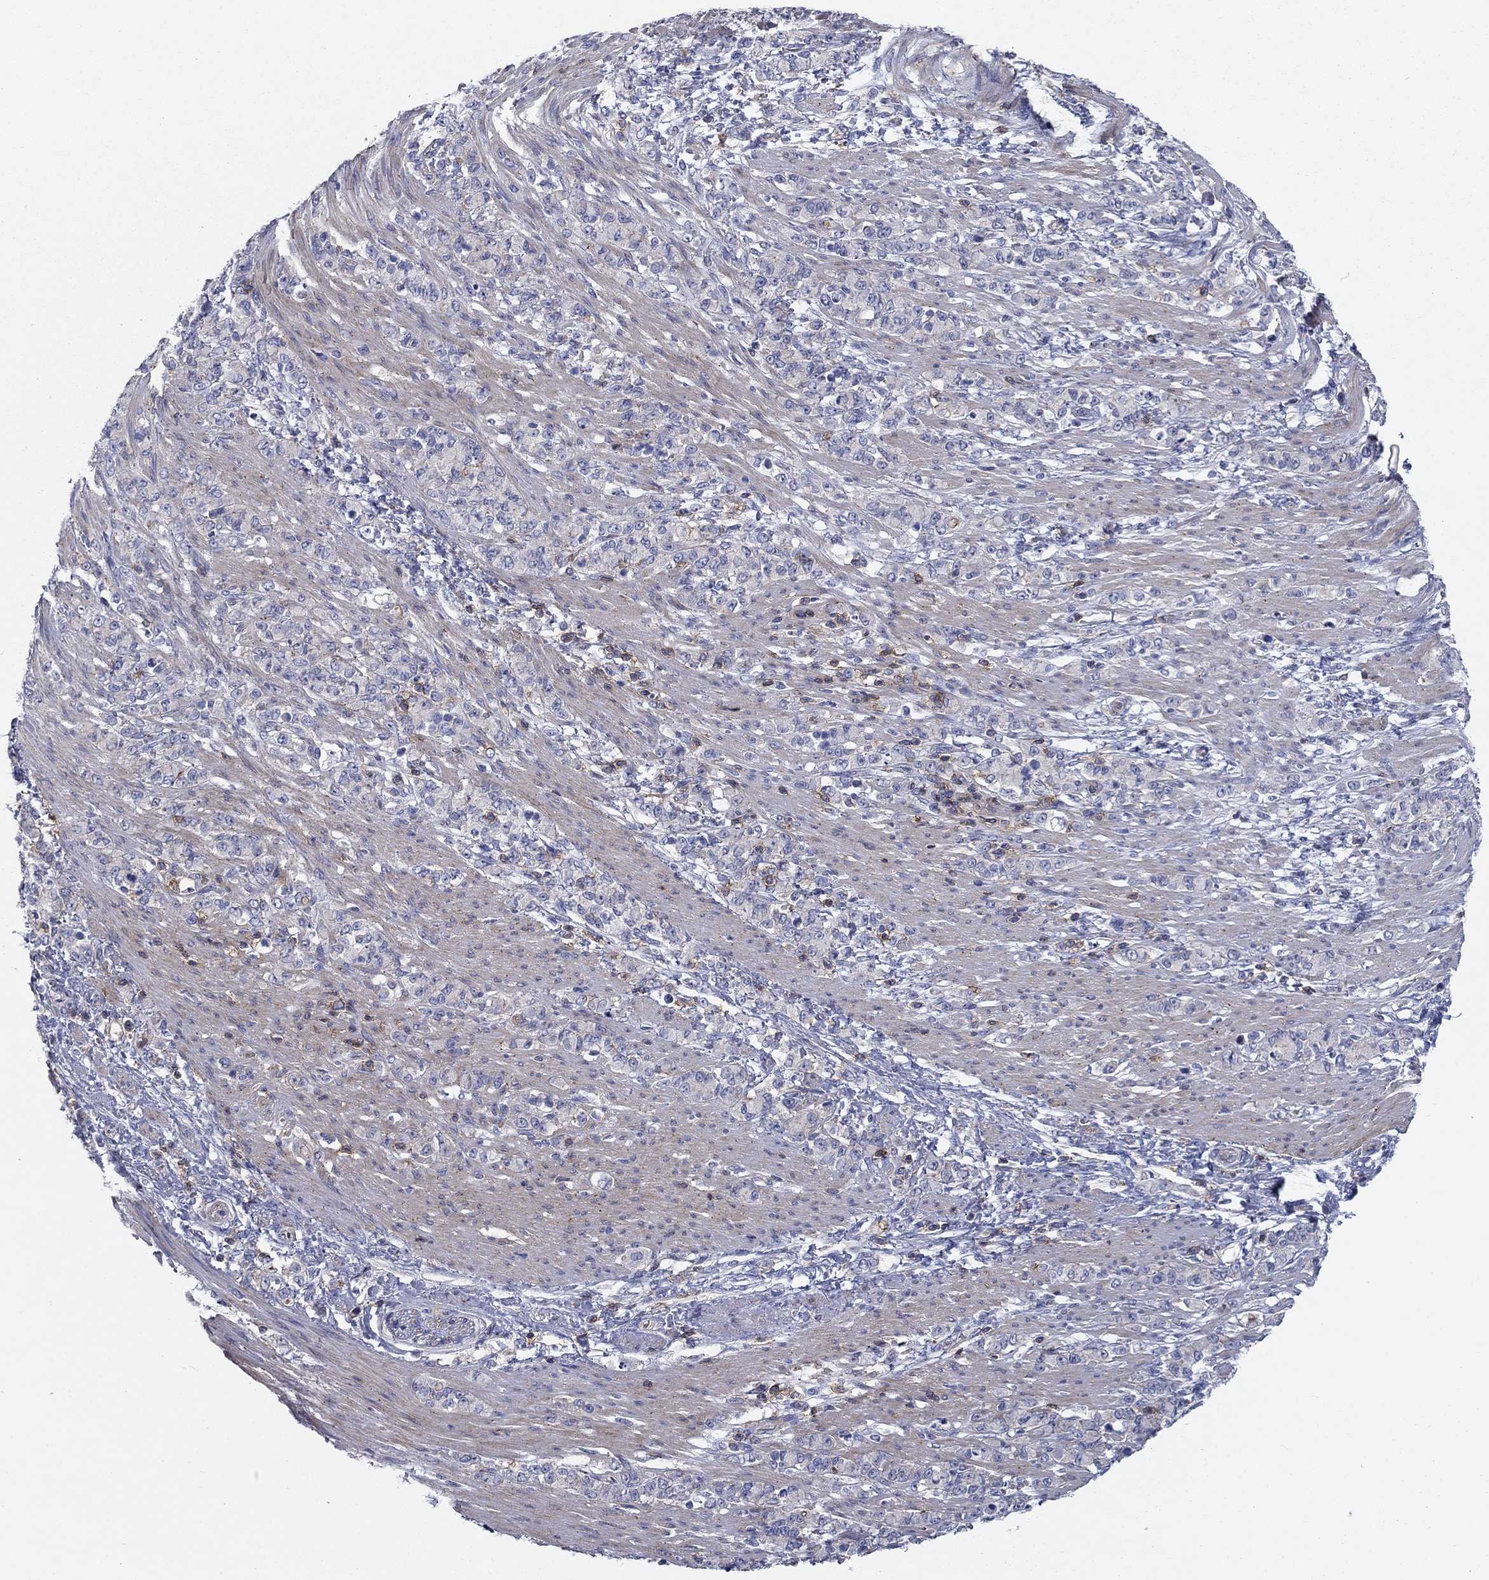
{"staining": {"intensity": "negative", "quantity": "none", "location": "none"}, "tissue": "stomach cancer", "cell_type": "Tumor cells", "image_type": "cancer", "snomed": [{"axis": "morphology", "description": "Normal tissue, NOS"}, {"axis": "morphology", "description": "Adenocarcinoma, NOS"}, {"axis": "topography", "description": "Stomach"}], "caption": "IHC of stomach adenocarcinoma displays no expression in tumor cells.", "gene": "SIT1", "patient": {"sex": "female", "age": 79}}